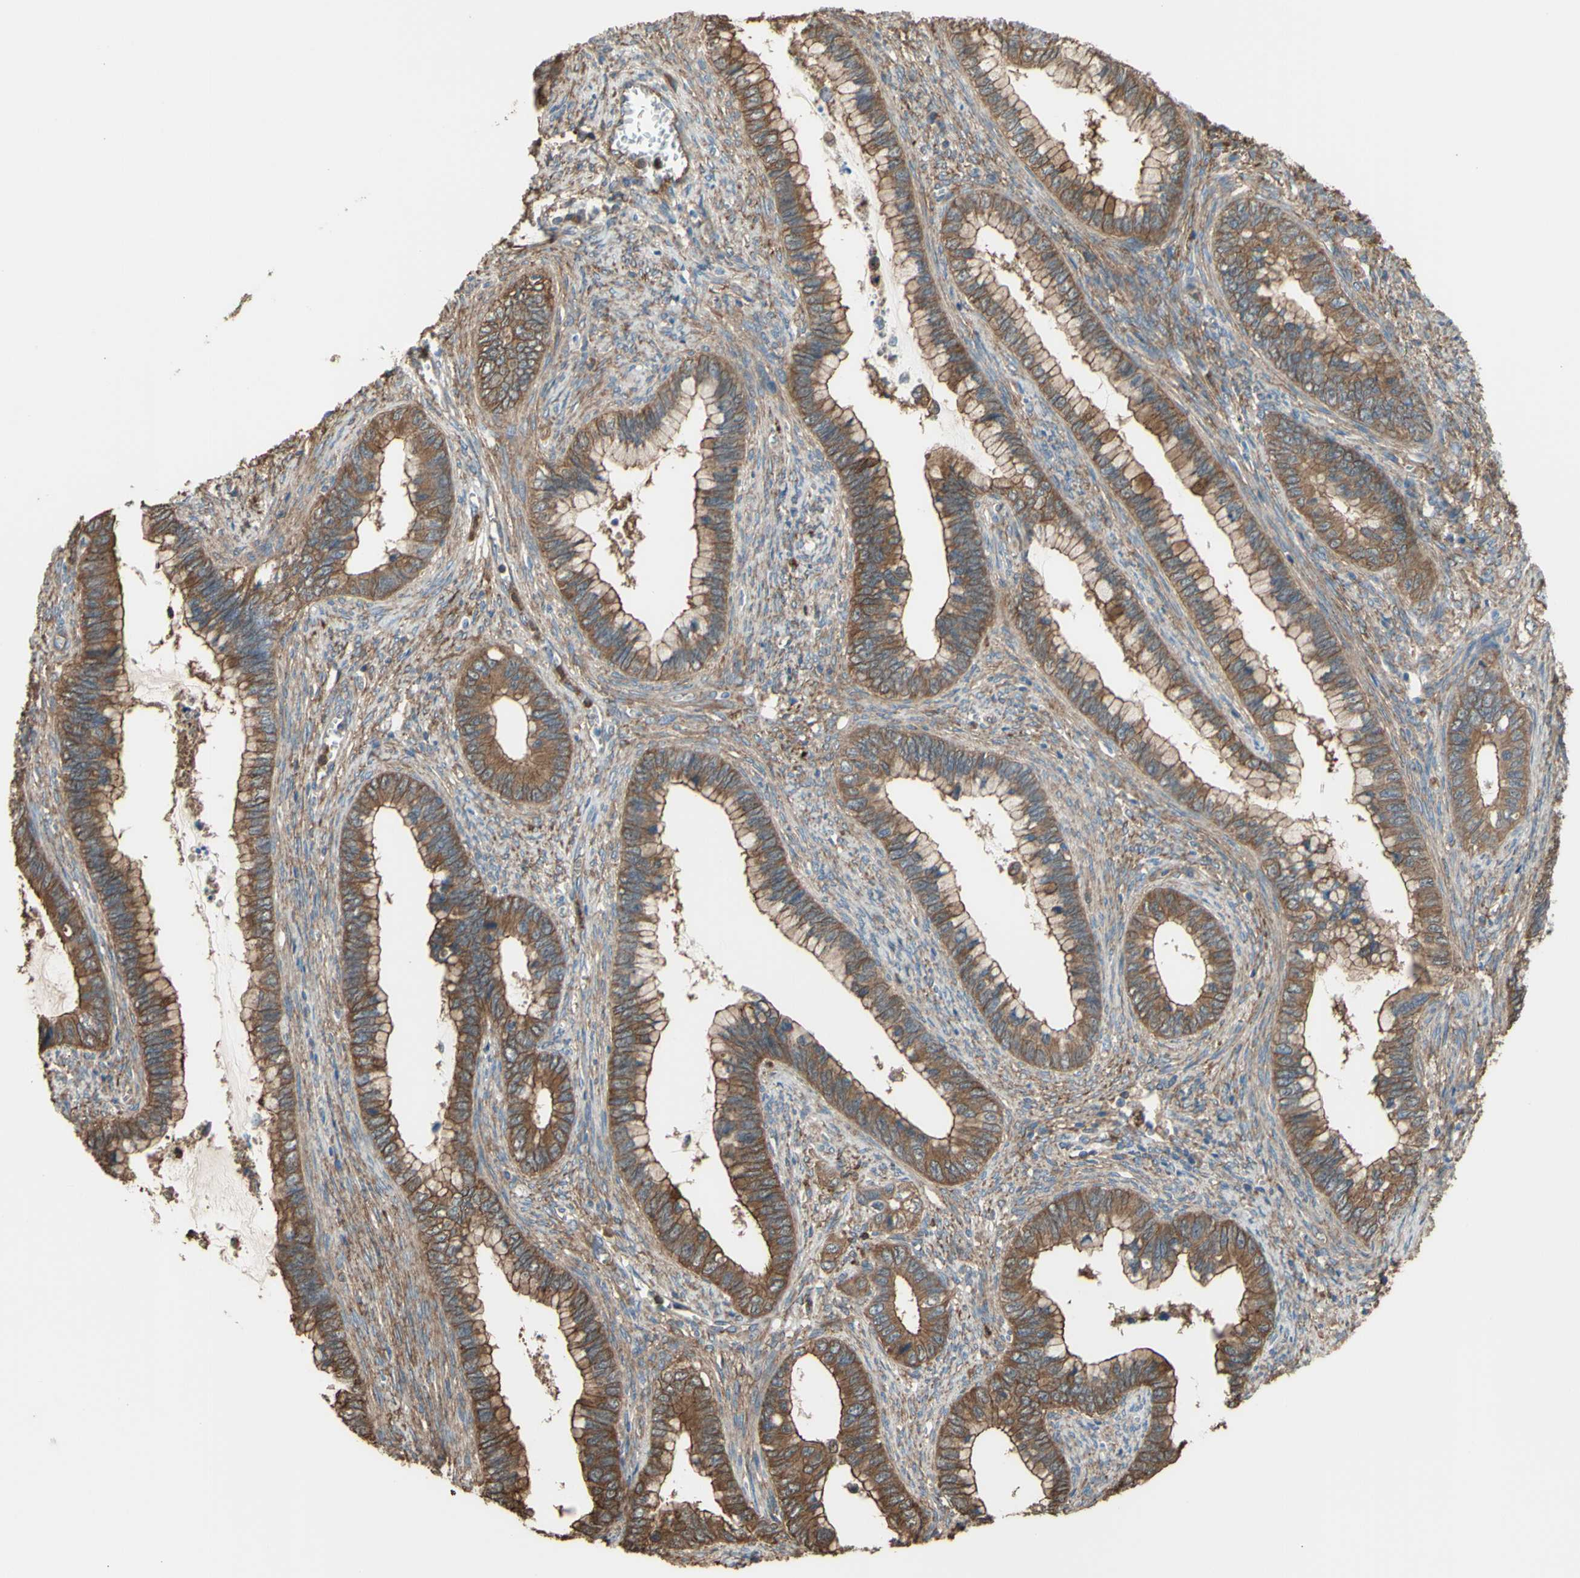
{"staining": {"intensity": "moderate", "quantity": ">75%", "location": "cytoplasmic/membranous"}, "tissue": "cervical cancer", "cell_type": "Tumor cells", "image_type": "cancer", "snomed": [{"axis": "morphology", "description": "Adenocarcinoma, NOS"}, {"axis": "topography", "description": "Cervix"}], "caption": "High-magnification brightfield microscopy of adenocarcinoma (cervical) stained with DAB (brown) and counterstained with hematoxylin (blue). tumor cells exhibit moderate cytoplasmic/membranous positivity is appreciated in about>75% of cells.", "gene": "CTTN", "patient": {"sex": "female", "age": 44}}